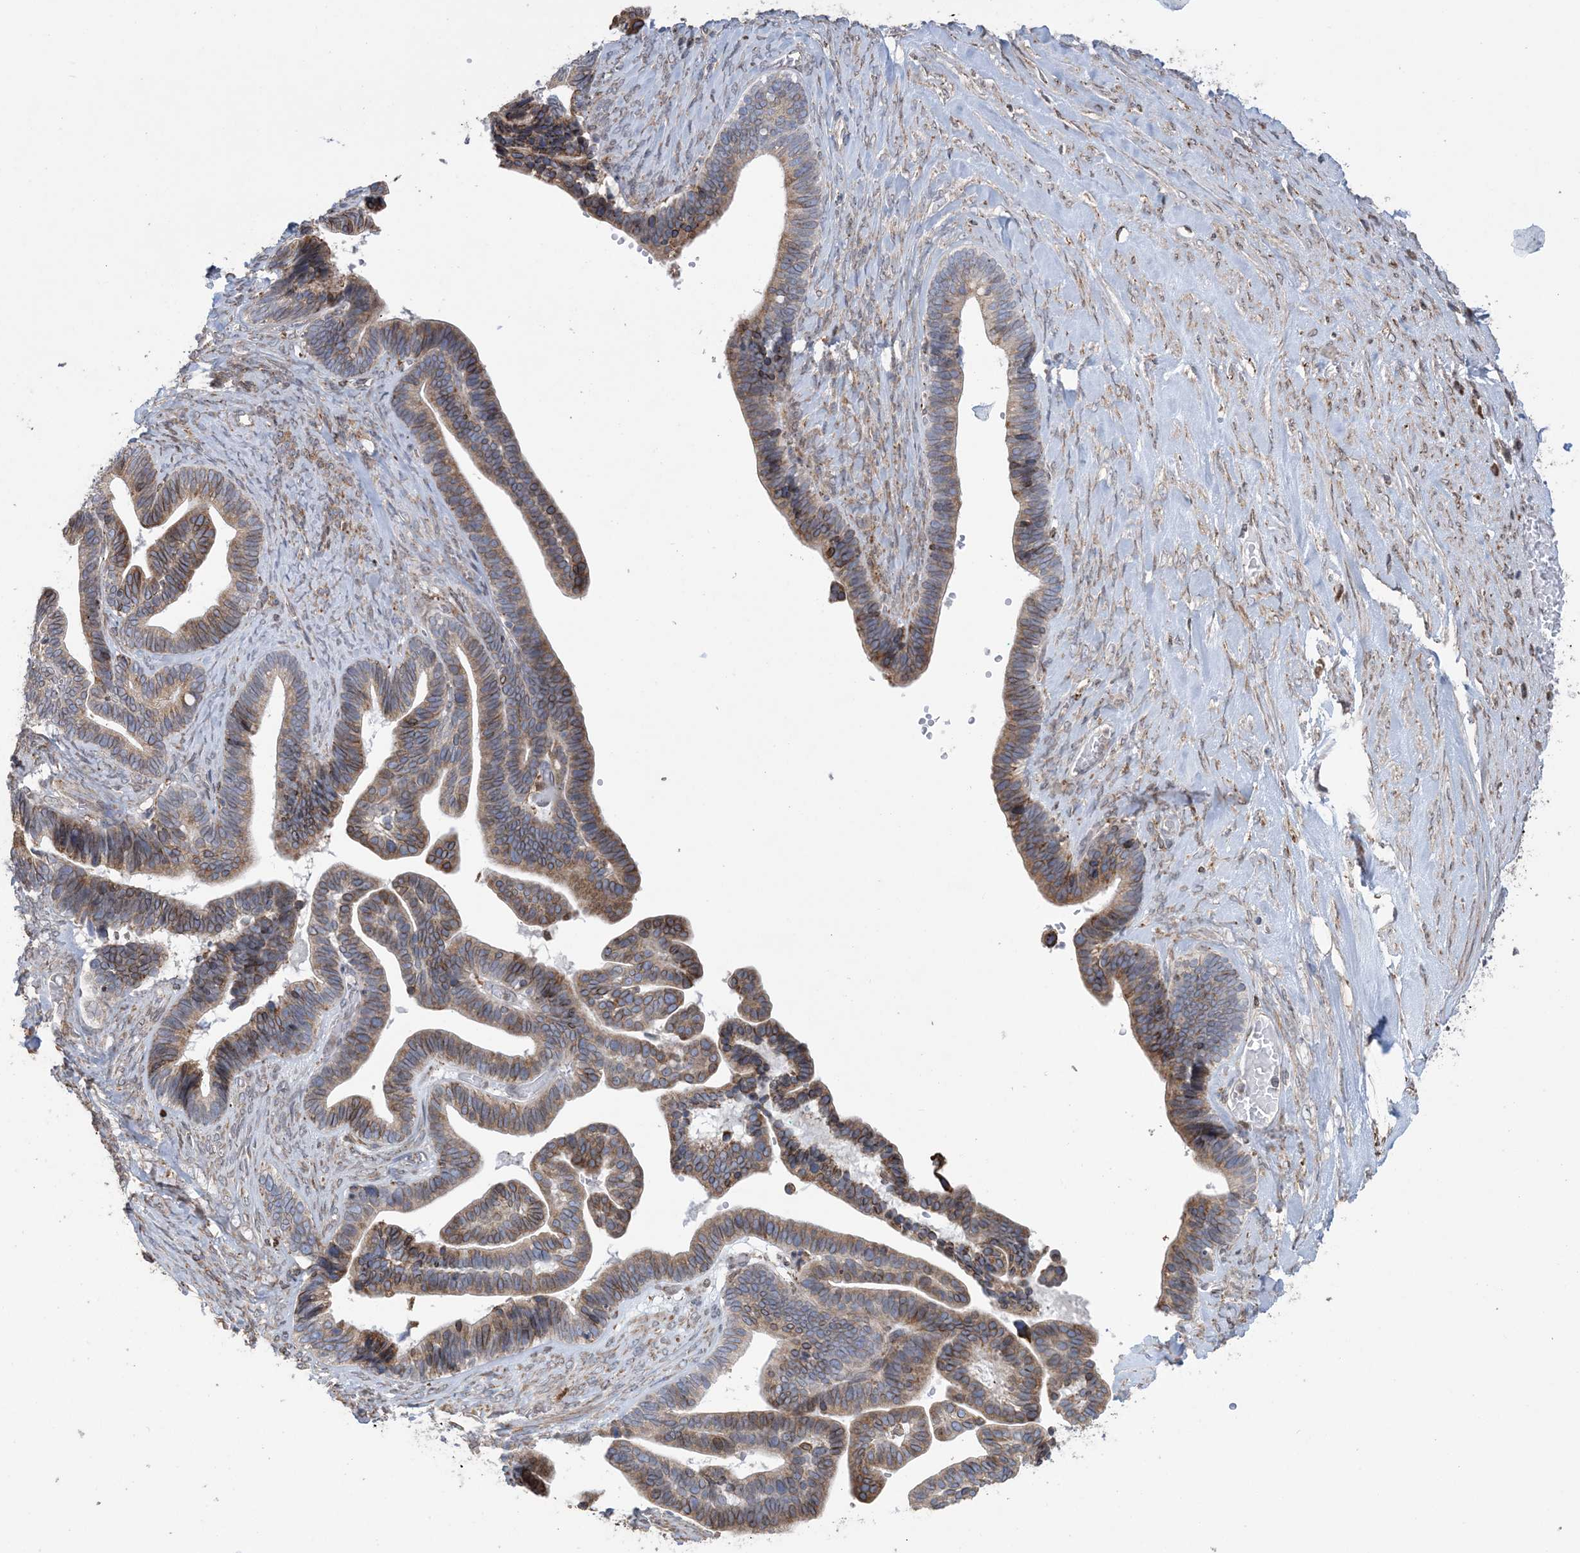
{"staining": {"intensity": "moderate", "quantity": ">75%", "location": "cytoplasmic/membranous"}, "tissue": "ovarian cancer", "cell_type": "Tumor cells", "image_type": "cancer", "snomed": [{"axis": "morphology", "description": "Cystadenocarcinoma, serous, NOS"}, {"axis": "topography", "description": "Ovary"}], "caption": "The micrograph exhibits a brown stain indicating the presence of a protein in the cytoplasmic/membranous of tumor cells in ovarian cancer.", "gene": "SHANK1", "patient": {"sex": "female", "age": 56}}